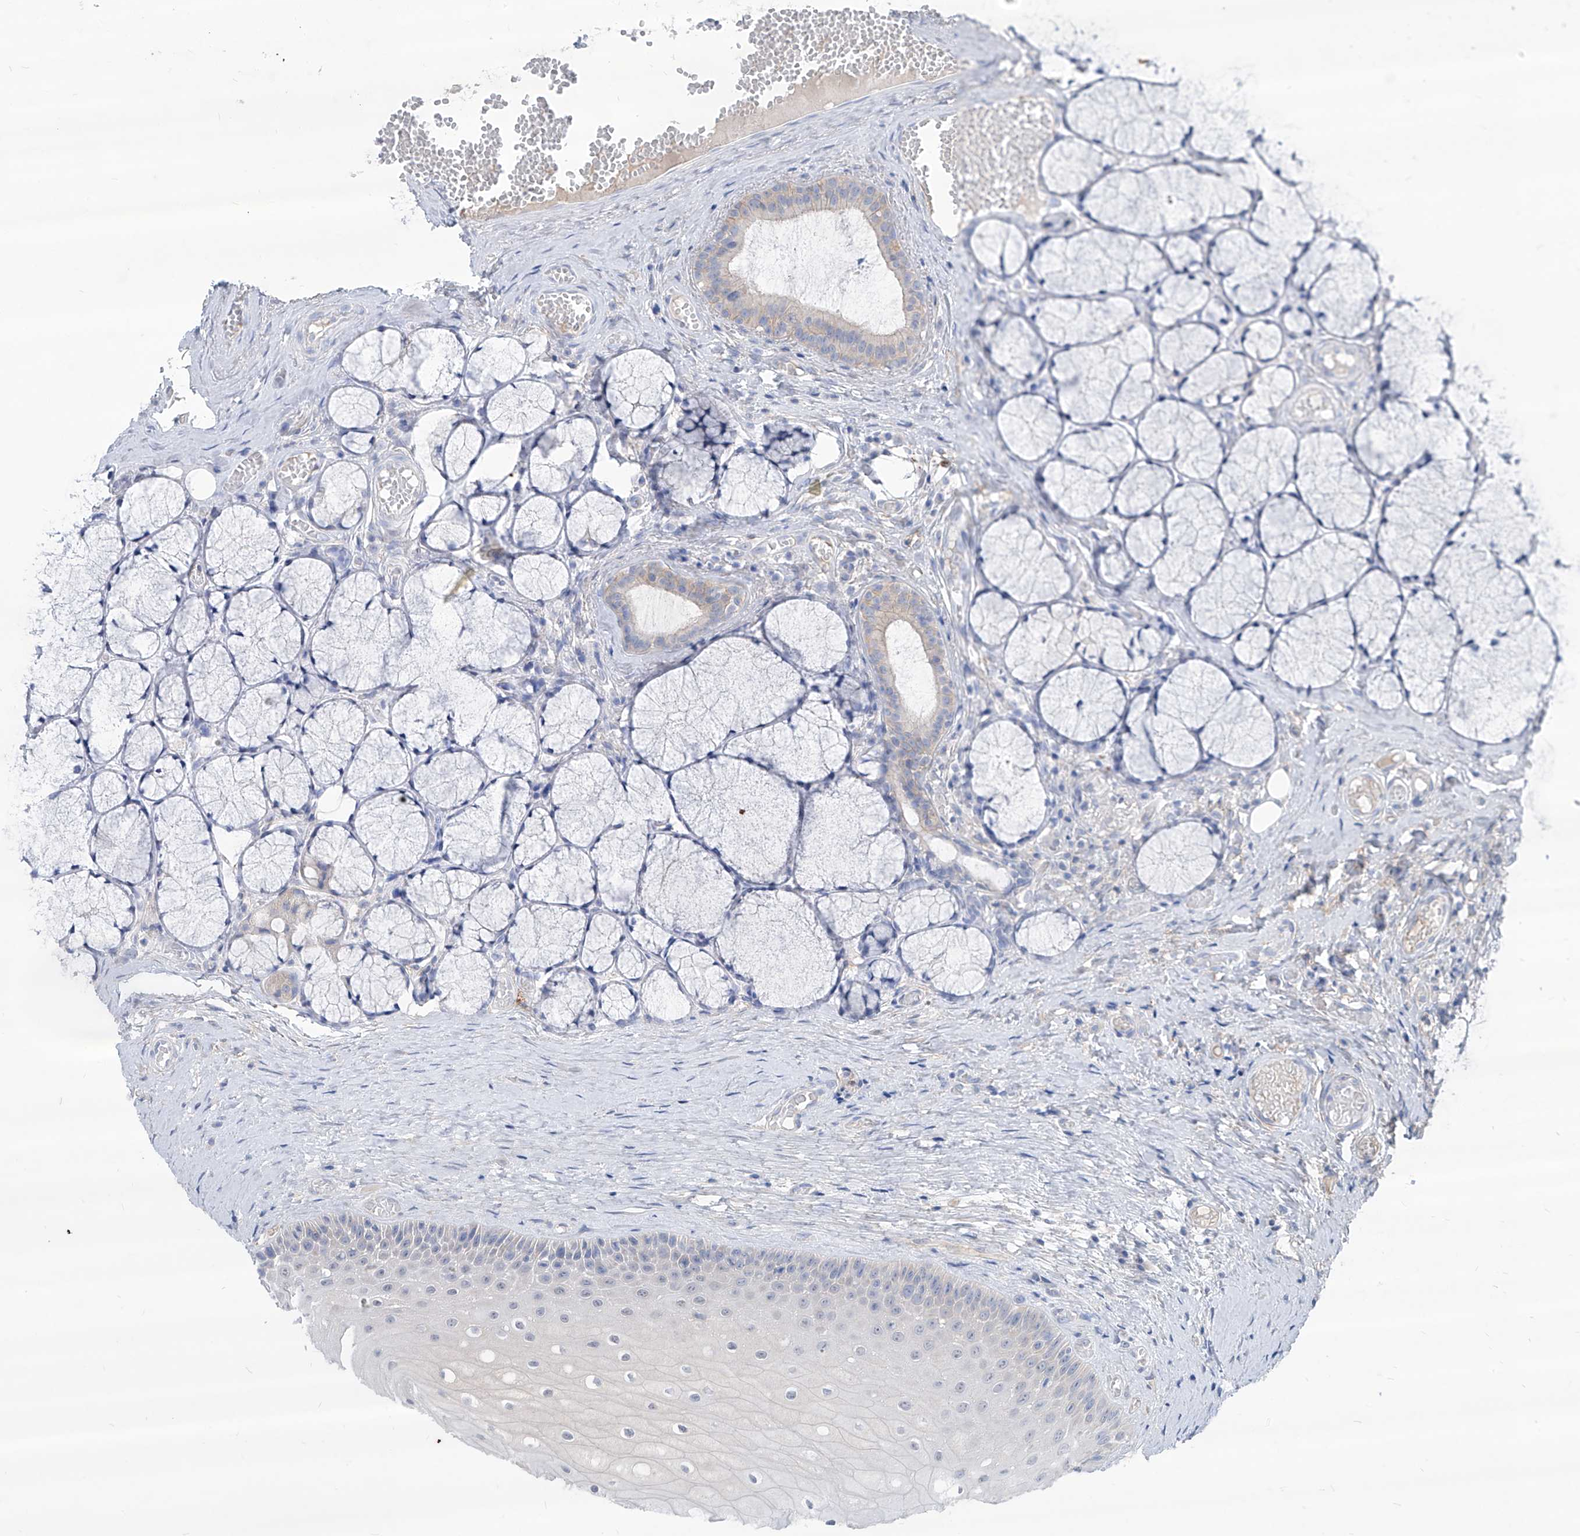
{"staining": {"intensity": "negative", "quantity": "none", "location": "none"}, "tissue": "oral mucosa", "cell_type": "Squamous epithelial cells", "image_type": "normal", "snomed": [{"axis": "morphology", "description": "Normal tissue, NOS"}, {"axis": "topography", "description": "Oral tissue"}], "caption": "DAB (3,3'-diaminobenzidine) immunohistochemical staining of normal oral mucosa displays no significant expression in squamous epithelial cells.", "gene": "AKAP10", "patient": {"sex": "male", "age": 66}}